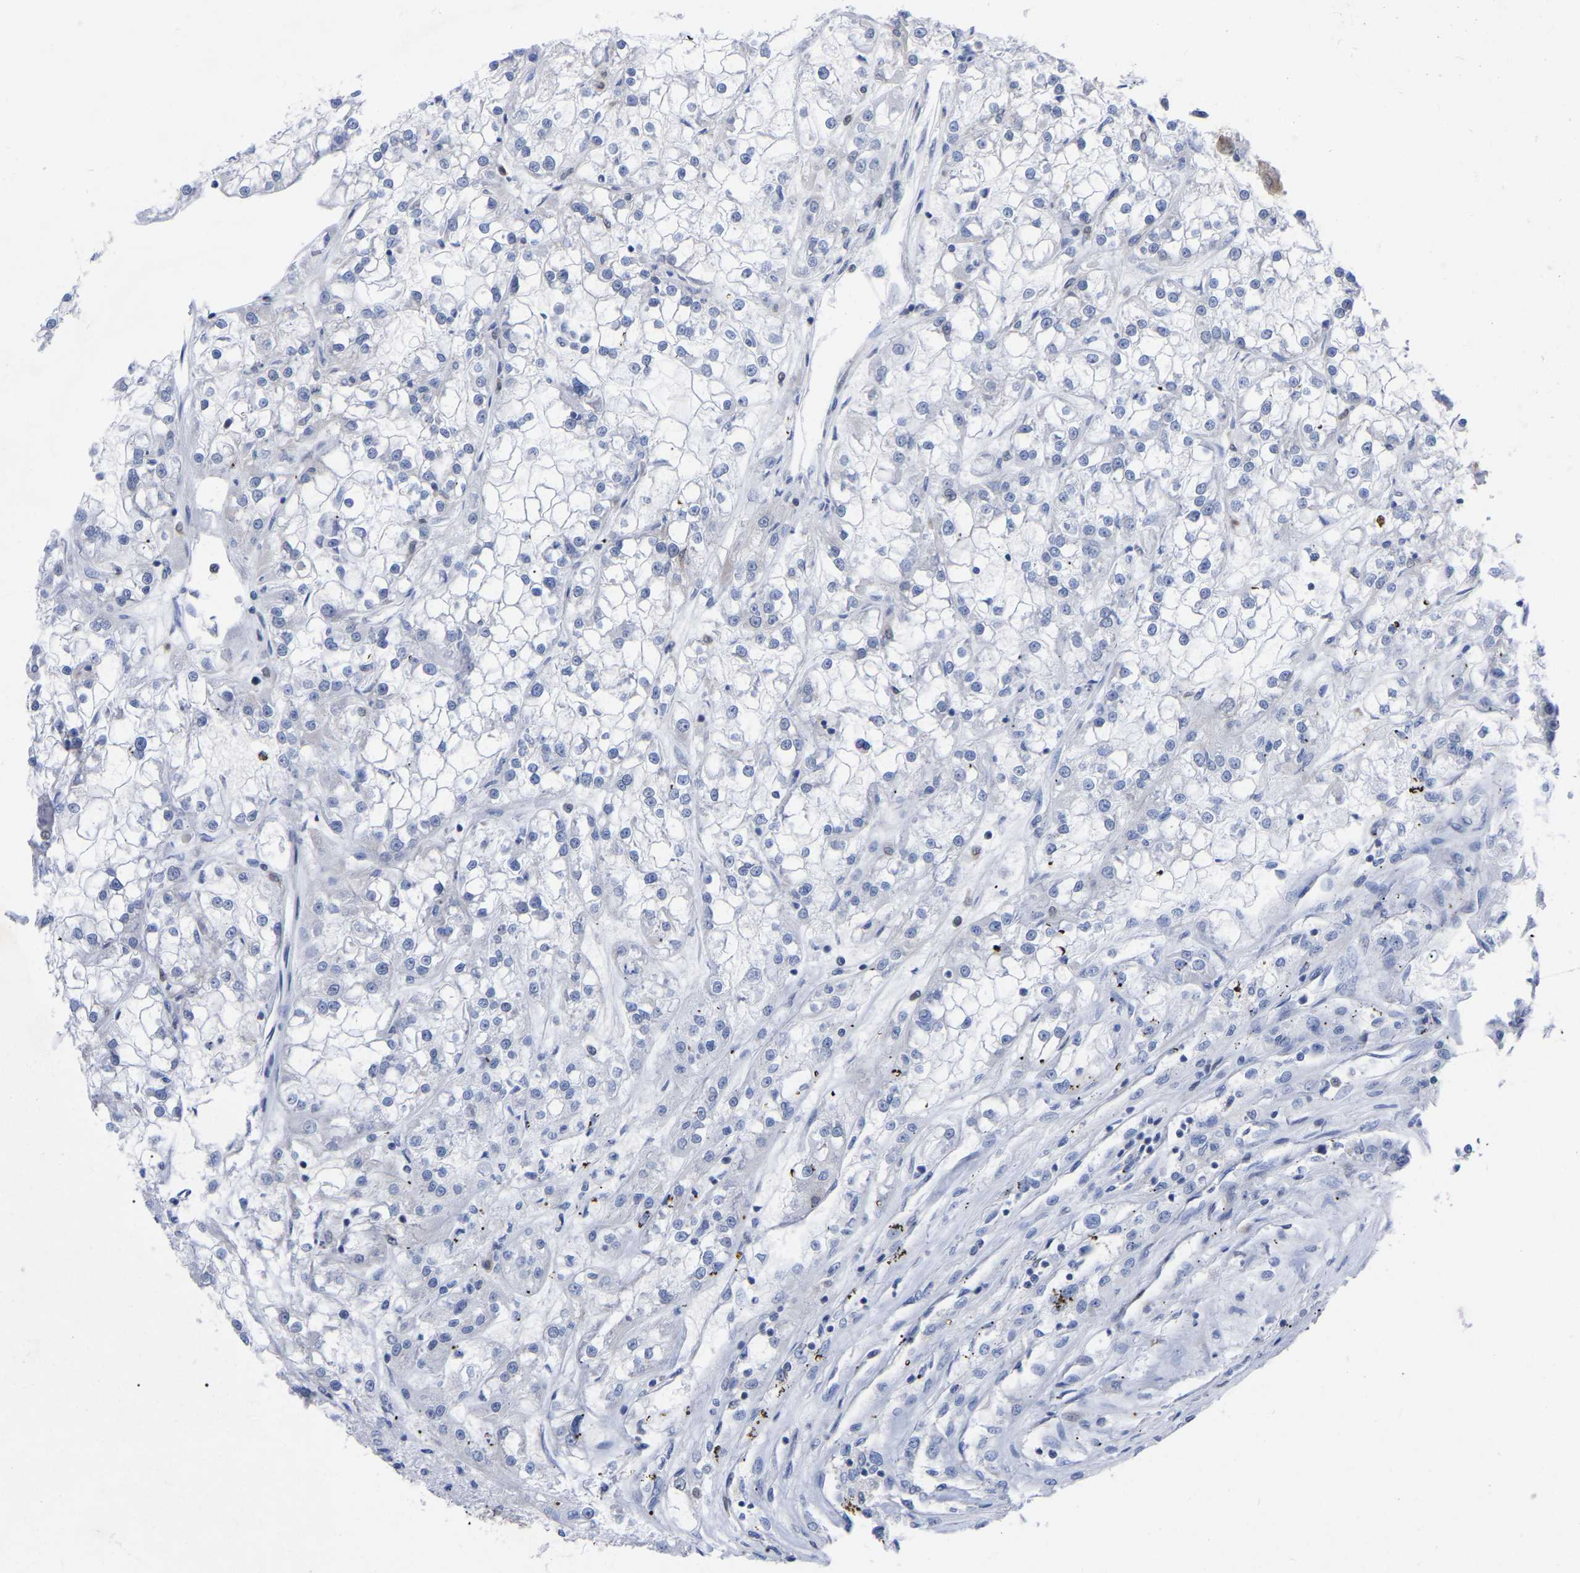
{"staining": {"intensity": "negative", "quantity": "none", "location": "none"}, "tissue": "renal cancer", "cell_type": "Tumor cells", "image_type": "cancer", "snomed": [{"axis": "morphology", "description": "Adenocarcinoma, NOS"}, {"axis": "topography", "description": "Kidney"}], "caption": "A histopathology image of adenocarcinoma (renal) stained for a protein shows no brown staining in tumor cells. (DAB IHC with hematoxylin counter stain).", "gene": "UBE4B", "patient": {"sex": "female", "age": 52}}